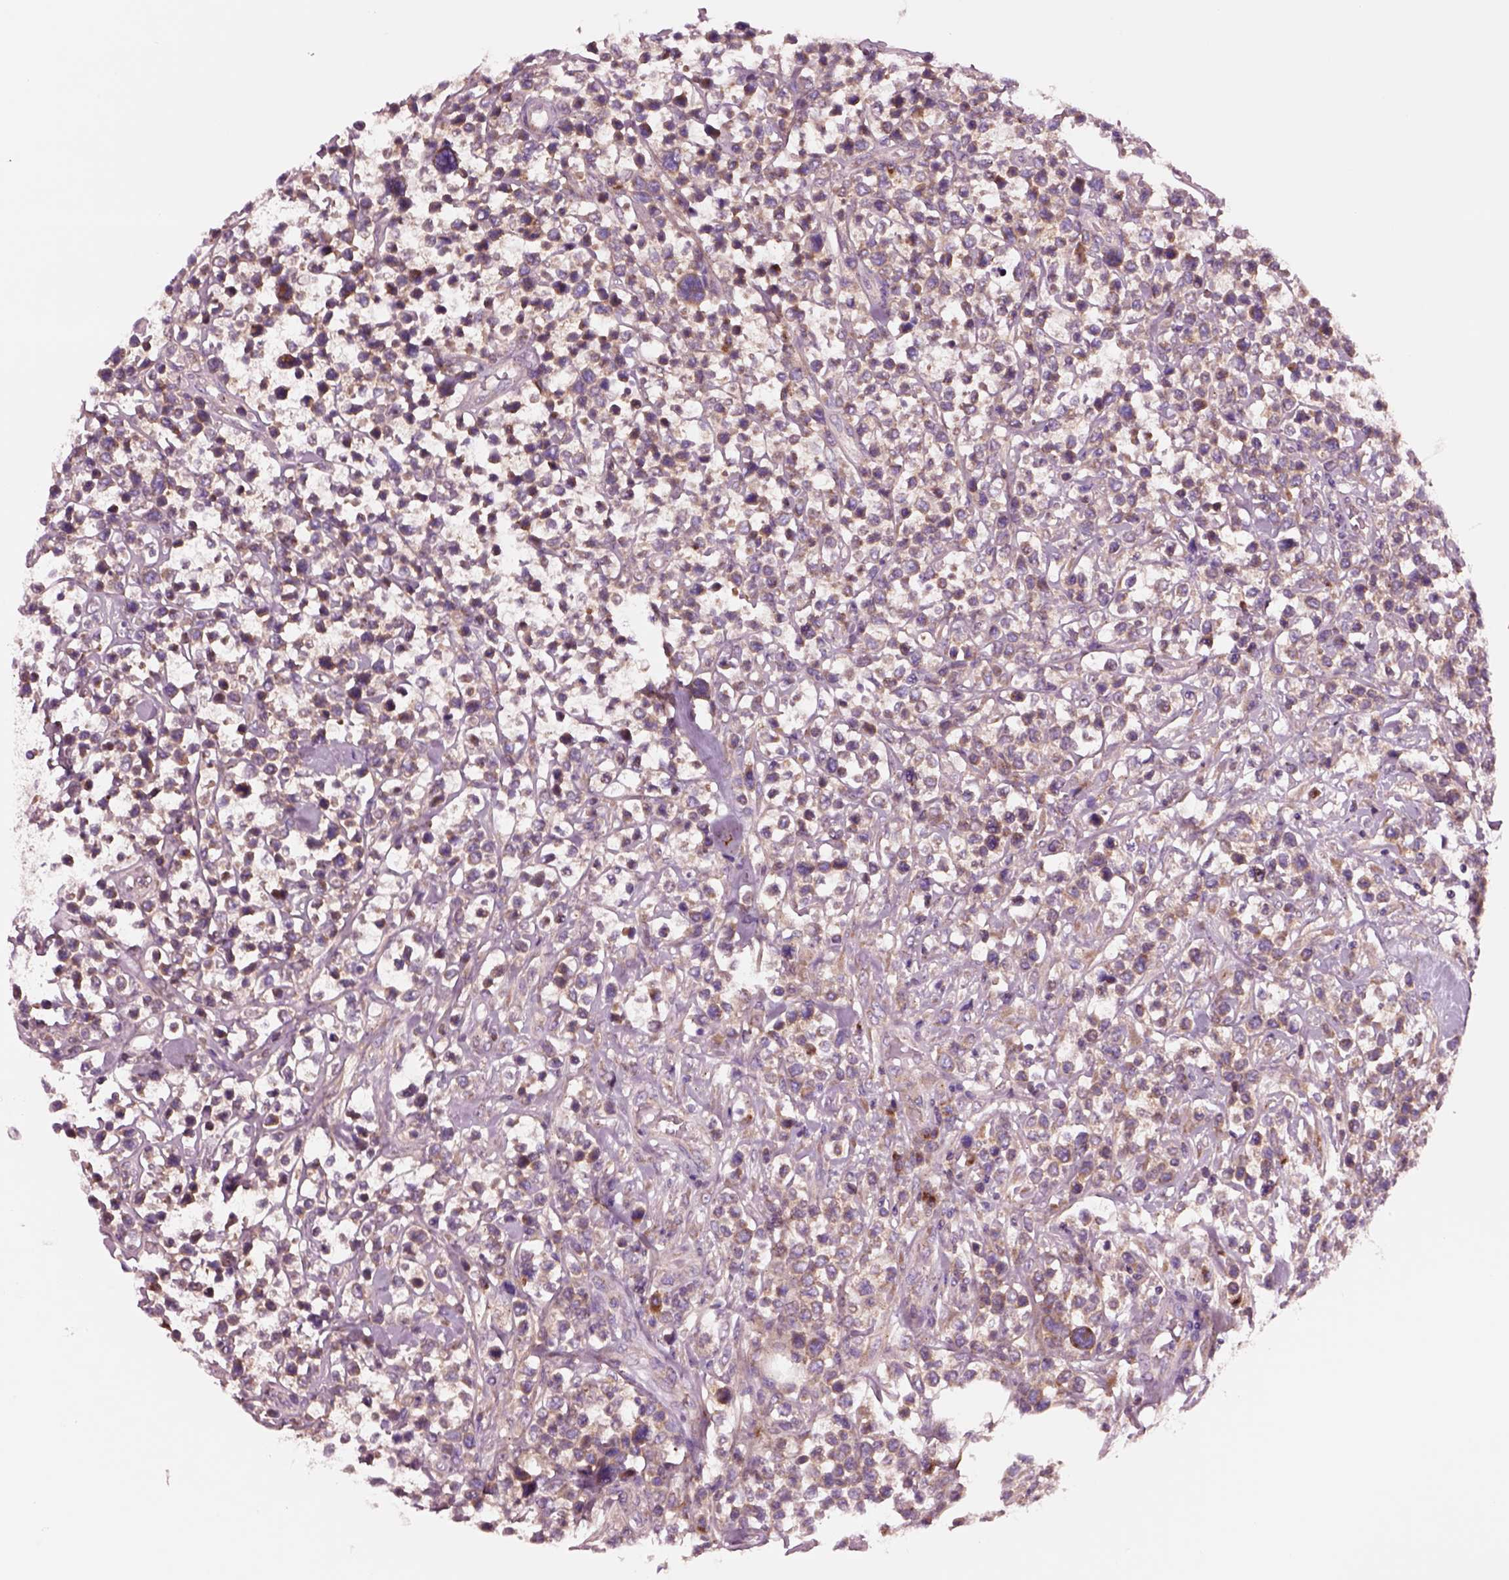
{"staining": {"intensity": "moderate", "quantity": ">75%", "location": "cytoplasmic/membranous"}, "tissue": "lymphoma", "cell_type": "Tumor cells", "image_type": "cancer", "snomed": [{"axis": "morphology", "description": "Malignant lymphoma, non-Hodgkin's type, High grade"}, {"axis": "topography", "description": "Soft tissue"}], "caption": "Tumor cells demonstrate medium levels of moderate cytoplasmic/membranous staining in about >75% of cells in human high-grade malignant lymphoma, non-Hodgkin's type.", "gene": "SEC23A", "patient": {"sex": "female", "age": 56}}